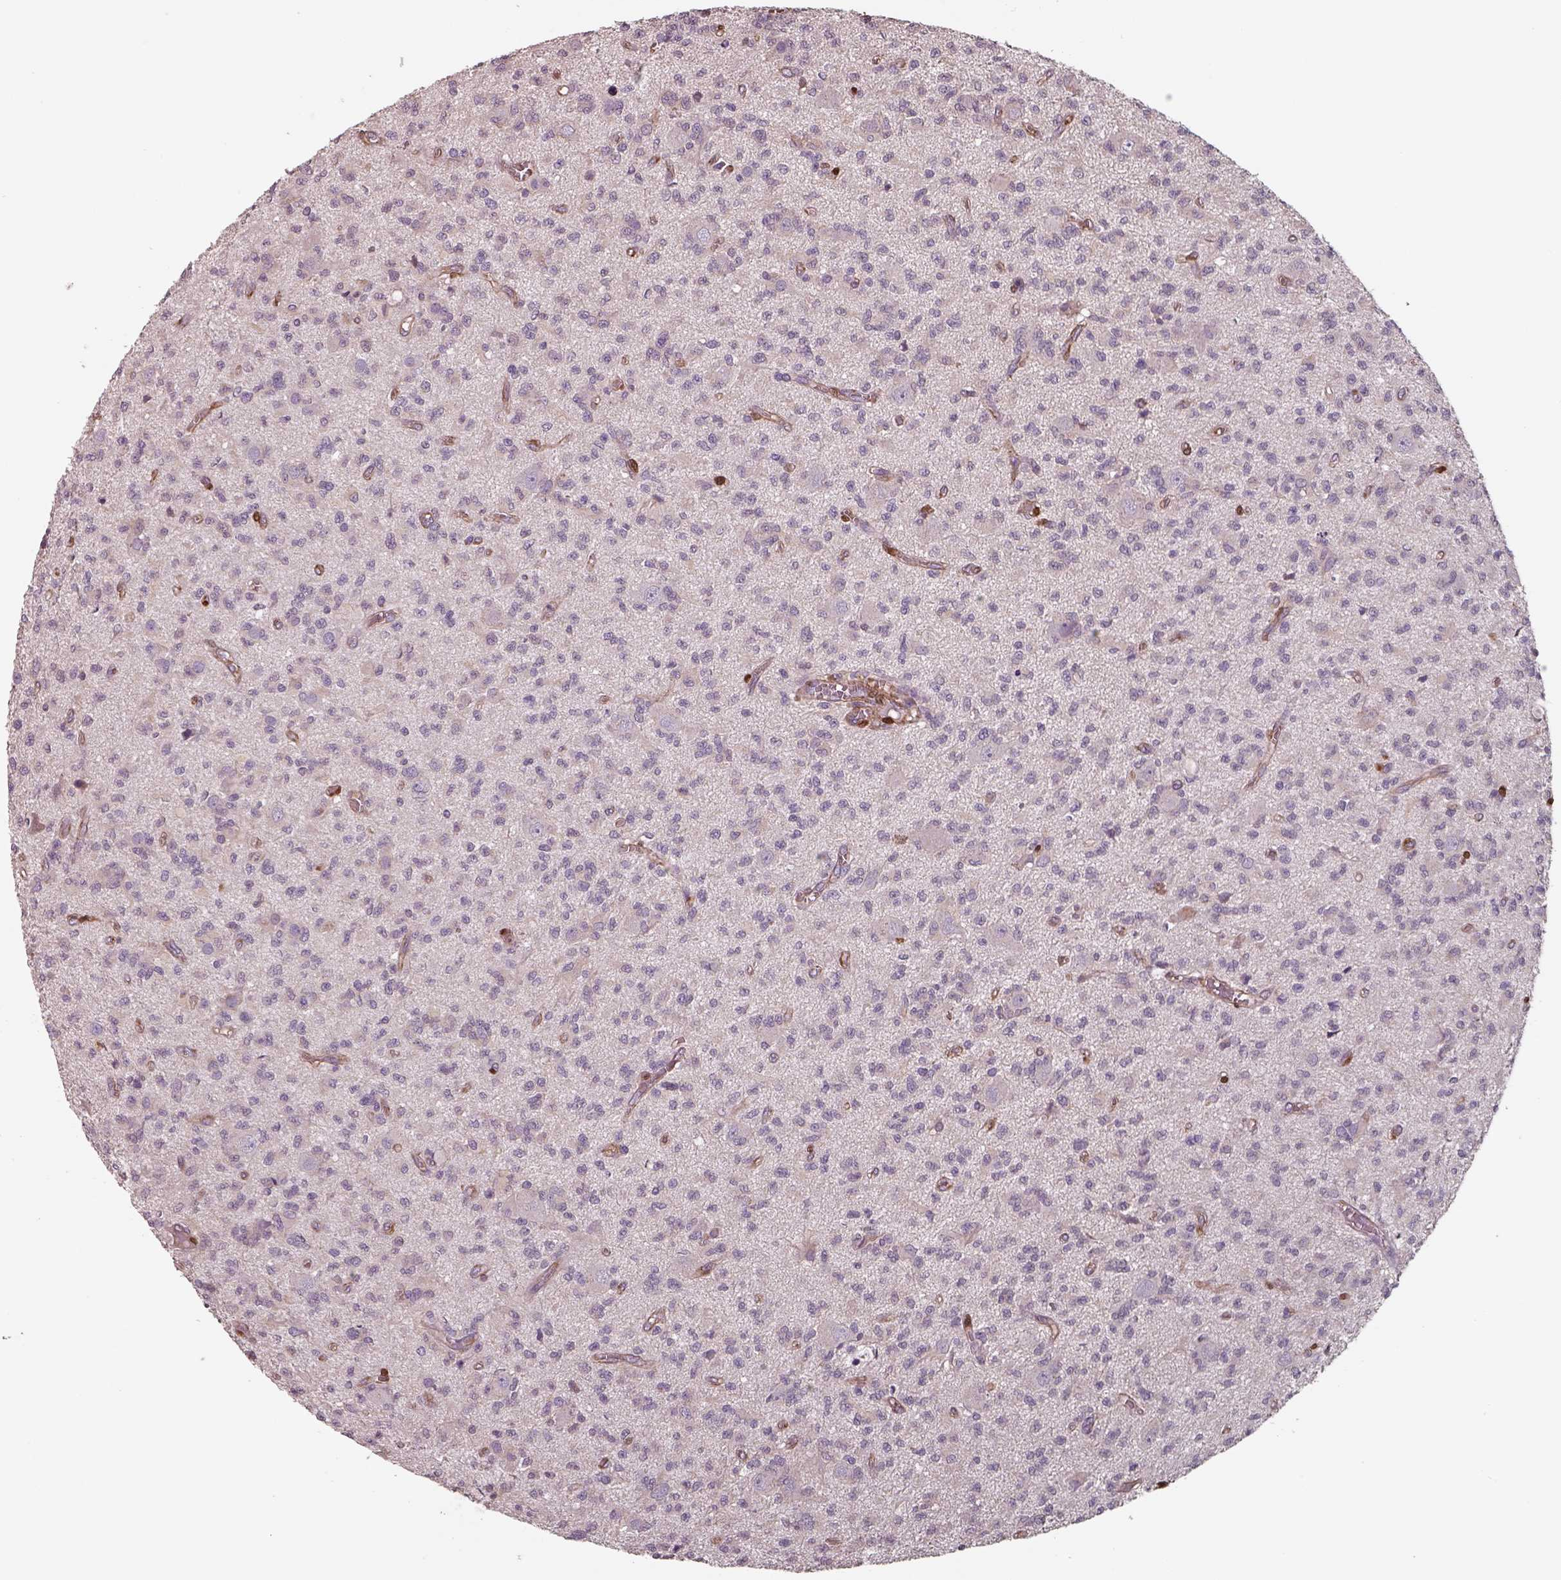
{"staining": {"intensity": "negative", "quantity": "none", "location": "none"}, "tissue": "glioma", "cell_type": "Tumor cells", "image_type": "cancer", "snomed": [{"axis": "morphology", "description": "Glioma, malignant, Low grade"}, {"axis": "topography", "description": "Brain"}], "caption": "A high-resolution micrograph shows immunohistochemistry (IHC) staining of glioma, which exhibits no significant staining in tumor cells. Nuclei are stained in blue.", "gene": "ISYNA1", "patient": {"sex": "male", "age": 64}}